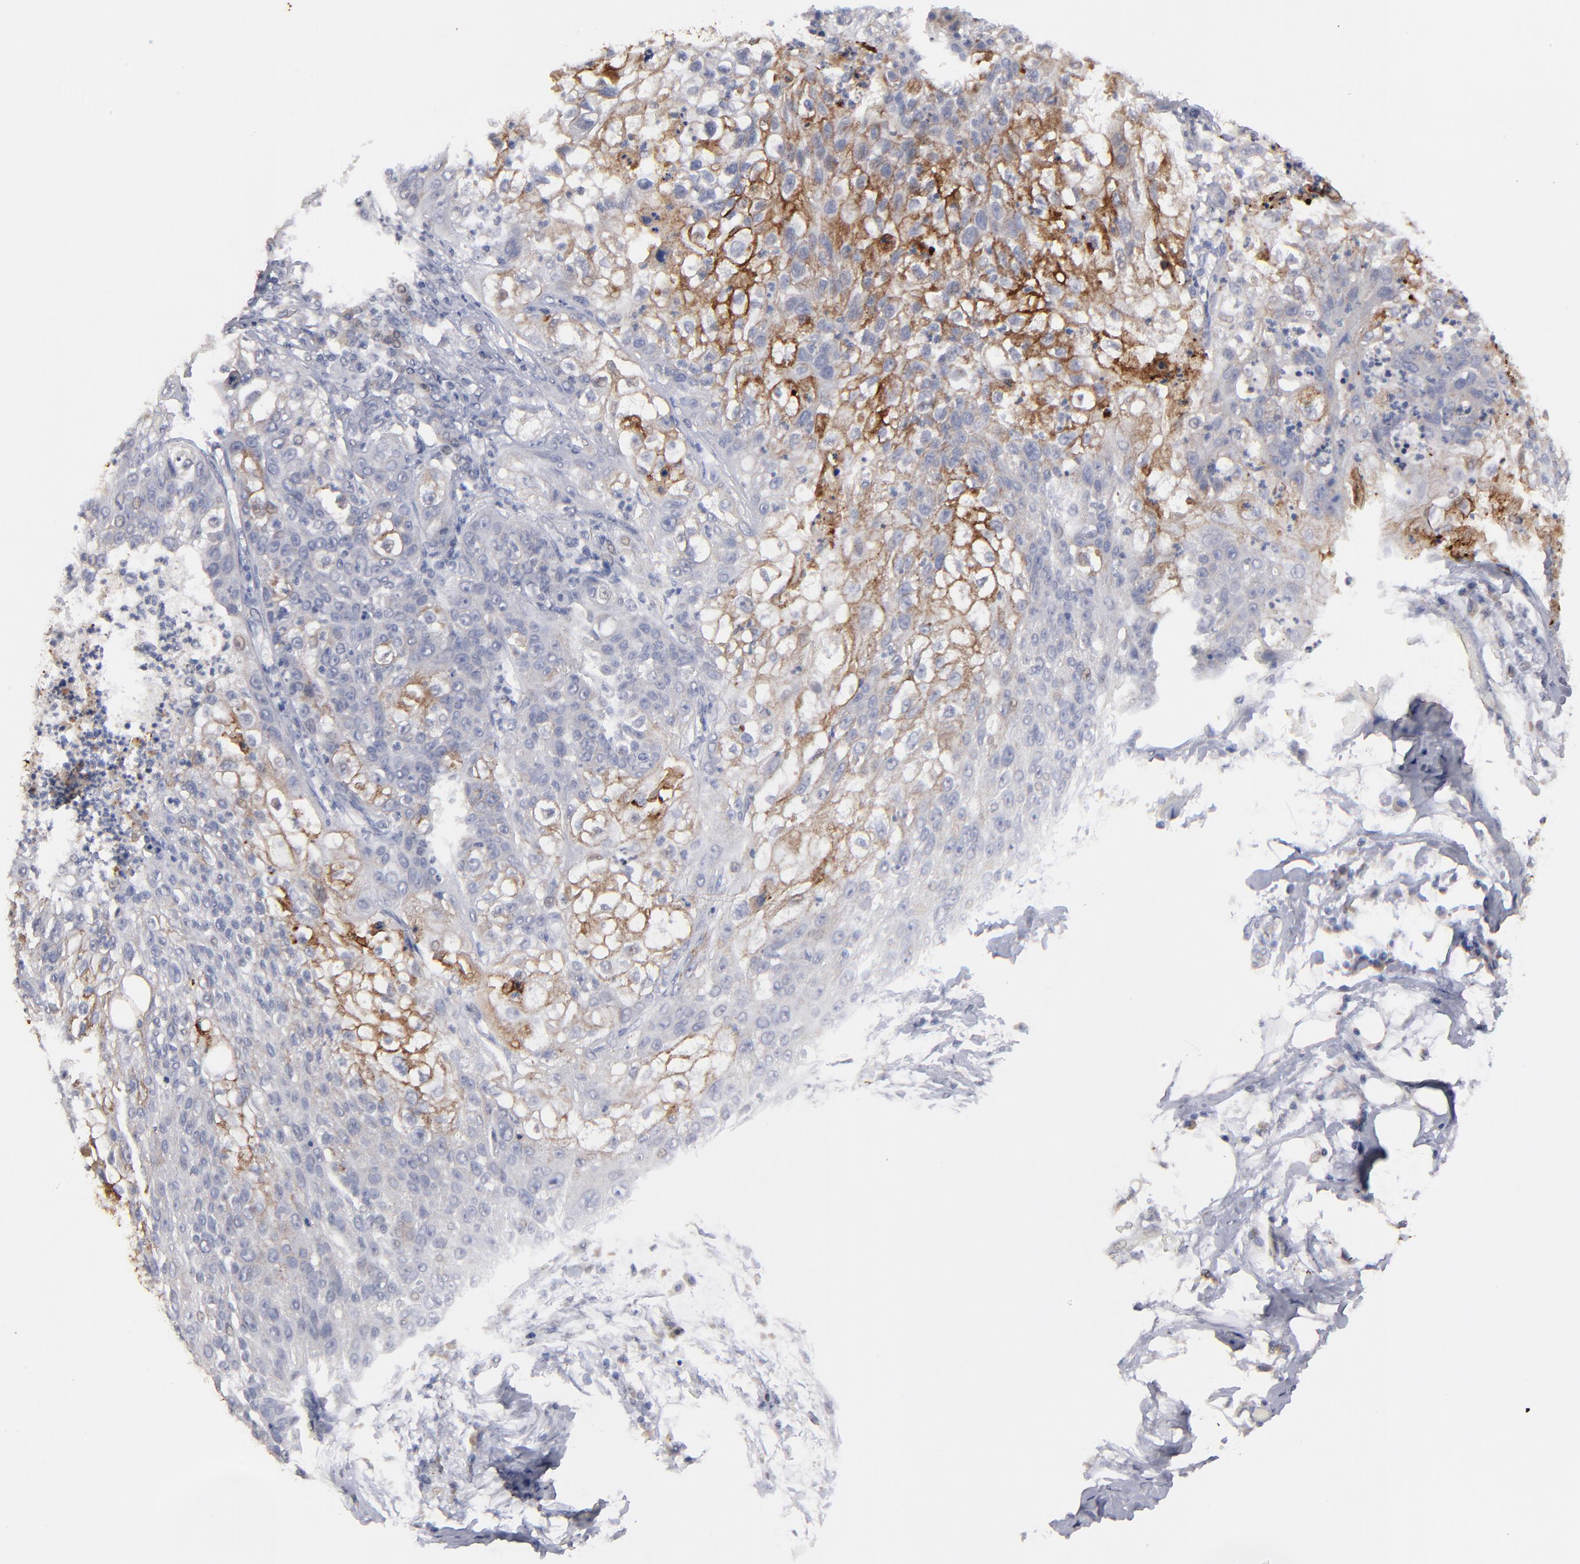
{"staining": {"intensity": "moderate", "quantity": "25%-75%", "location": "cytoplasmic/membranous"}, "tissue": "lung cancer", "cell_type": "Tumor cells", "image_type": "cancer", "snomed": [{"axis": "morphology", "description": "Inflammation, NOS"}, {"axis": "morphology", "description": "Squamous cell carcinoma, NOS"}, {"axis": "topography", "description": "Lymph node"}, {"axis": "topography", "description": "Soft tissue"}, {"axis": "topography", "description": "Lung"}], "caption": "Approximately 25%-75% of tumor cells in human squamous cell carcinoma (lung) exhibit moderate cytoplasmic/membranous protein staining as visualized by brown immunohistochemical staining.", "gene": "GPM6B", "patient": {"sex": "male", "age": 66}}